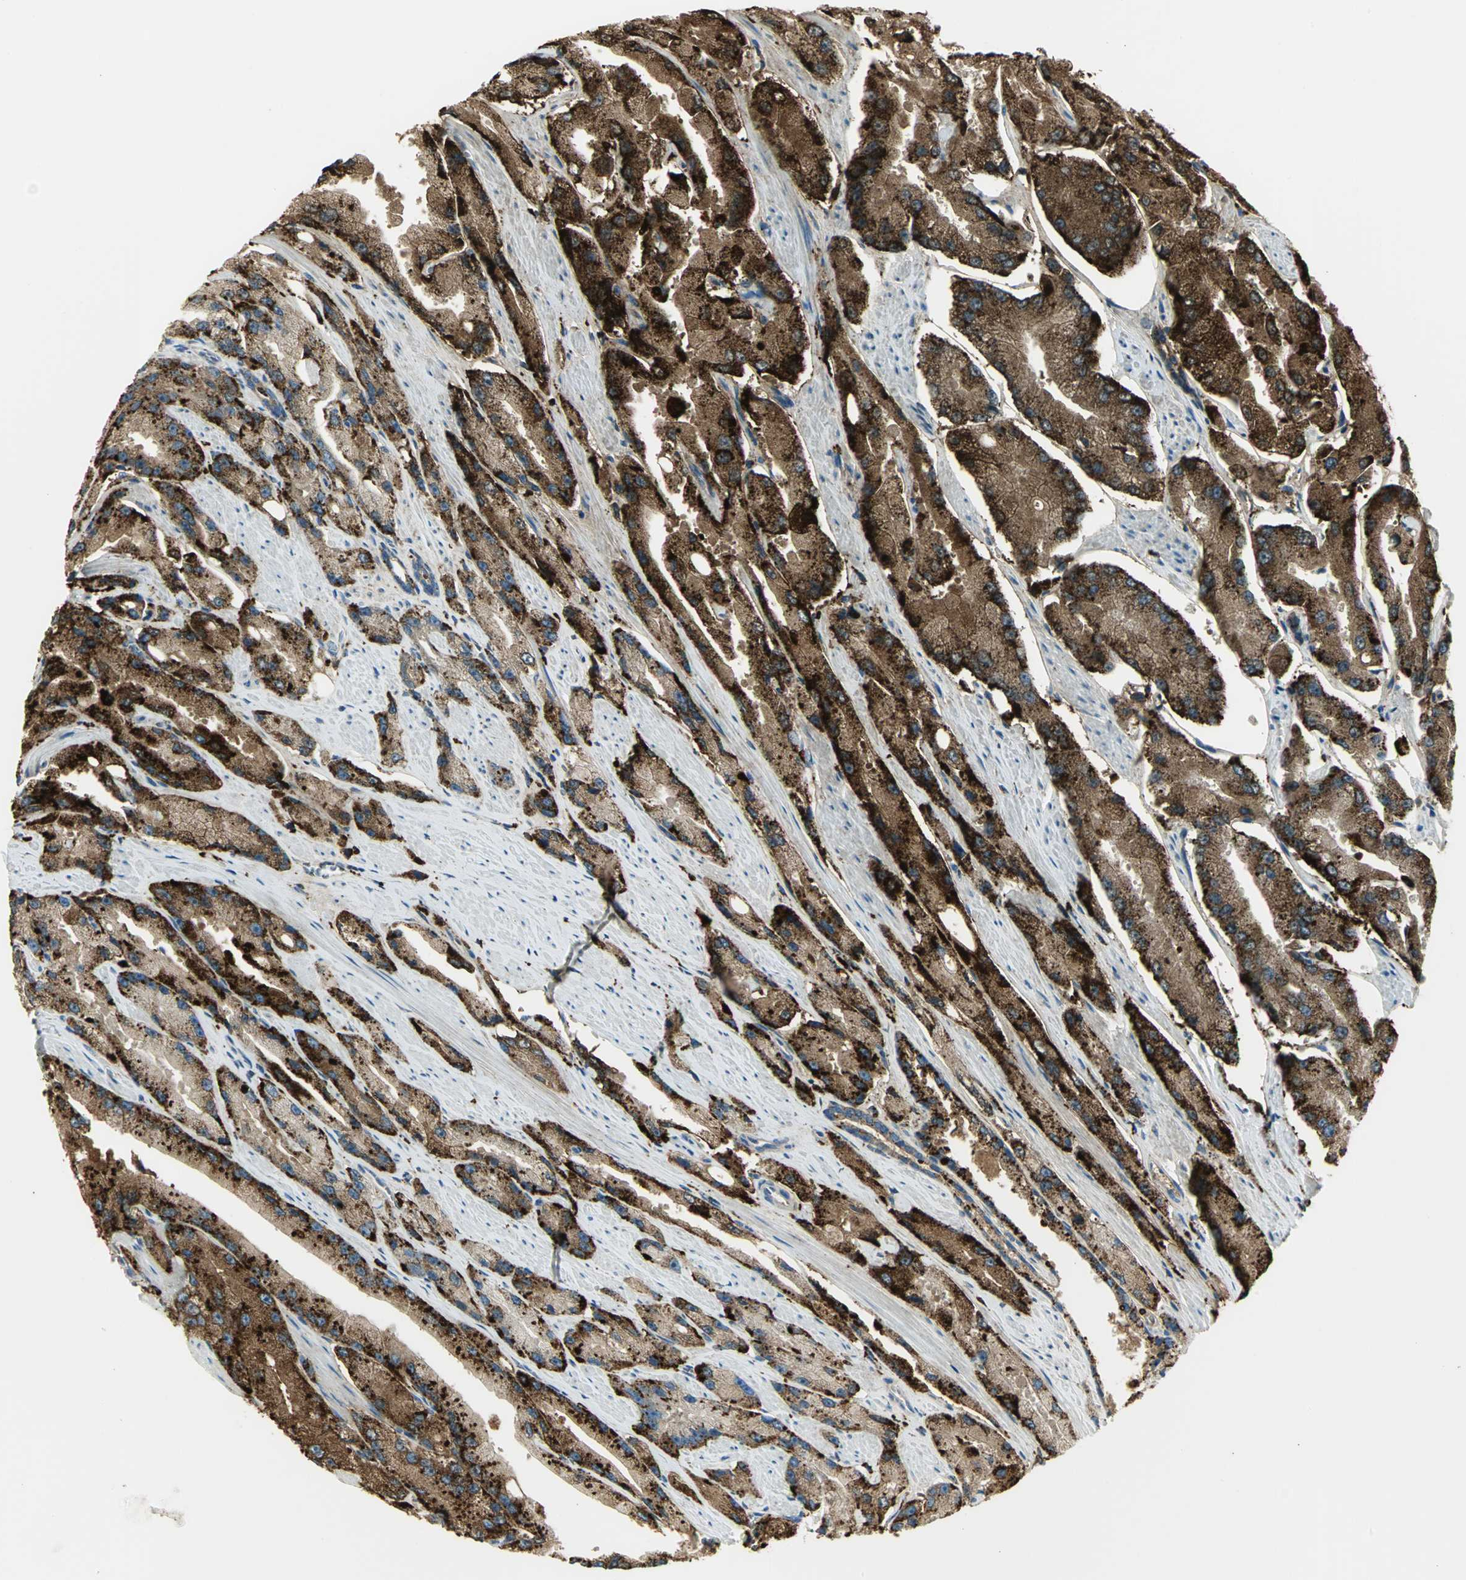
{"staining": {"intensity": "strong", "quantity": ">75%", "location": "cytoplasmic/membranous"}, "tissue": "prostate cancer", "cell_type": "Tumor cells", "image_type": "cancer", "snomed": [{"axis": "morphology", "description": "Adenocarcinoma, High grade"}, {"axis": "topography", "description": "Prostate"}], "caption": "Protein expression analysis of prostate adenocarcinoma (high-grade) displays strong cytoplasmic/membranous positivity in approximately >75% of tumor cells.", "gene": "ARSA", "patient": {"sex": "male", "age": 58}}